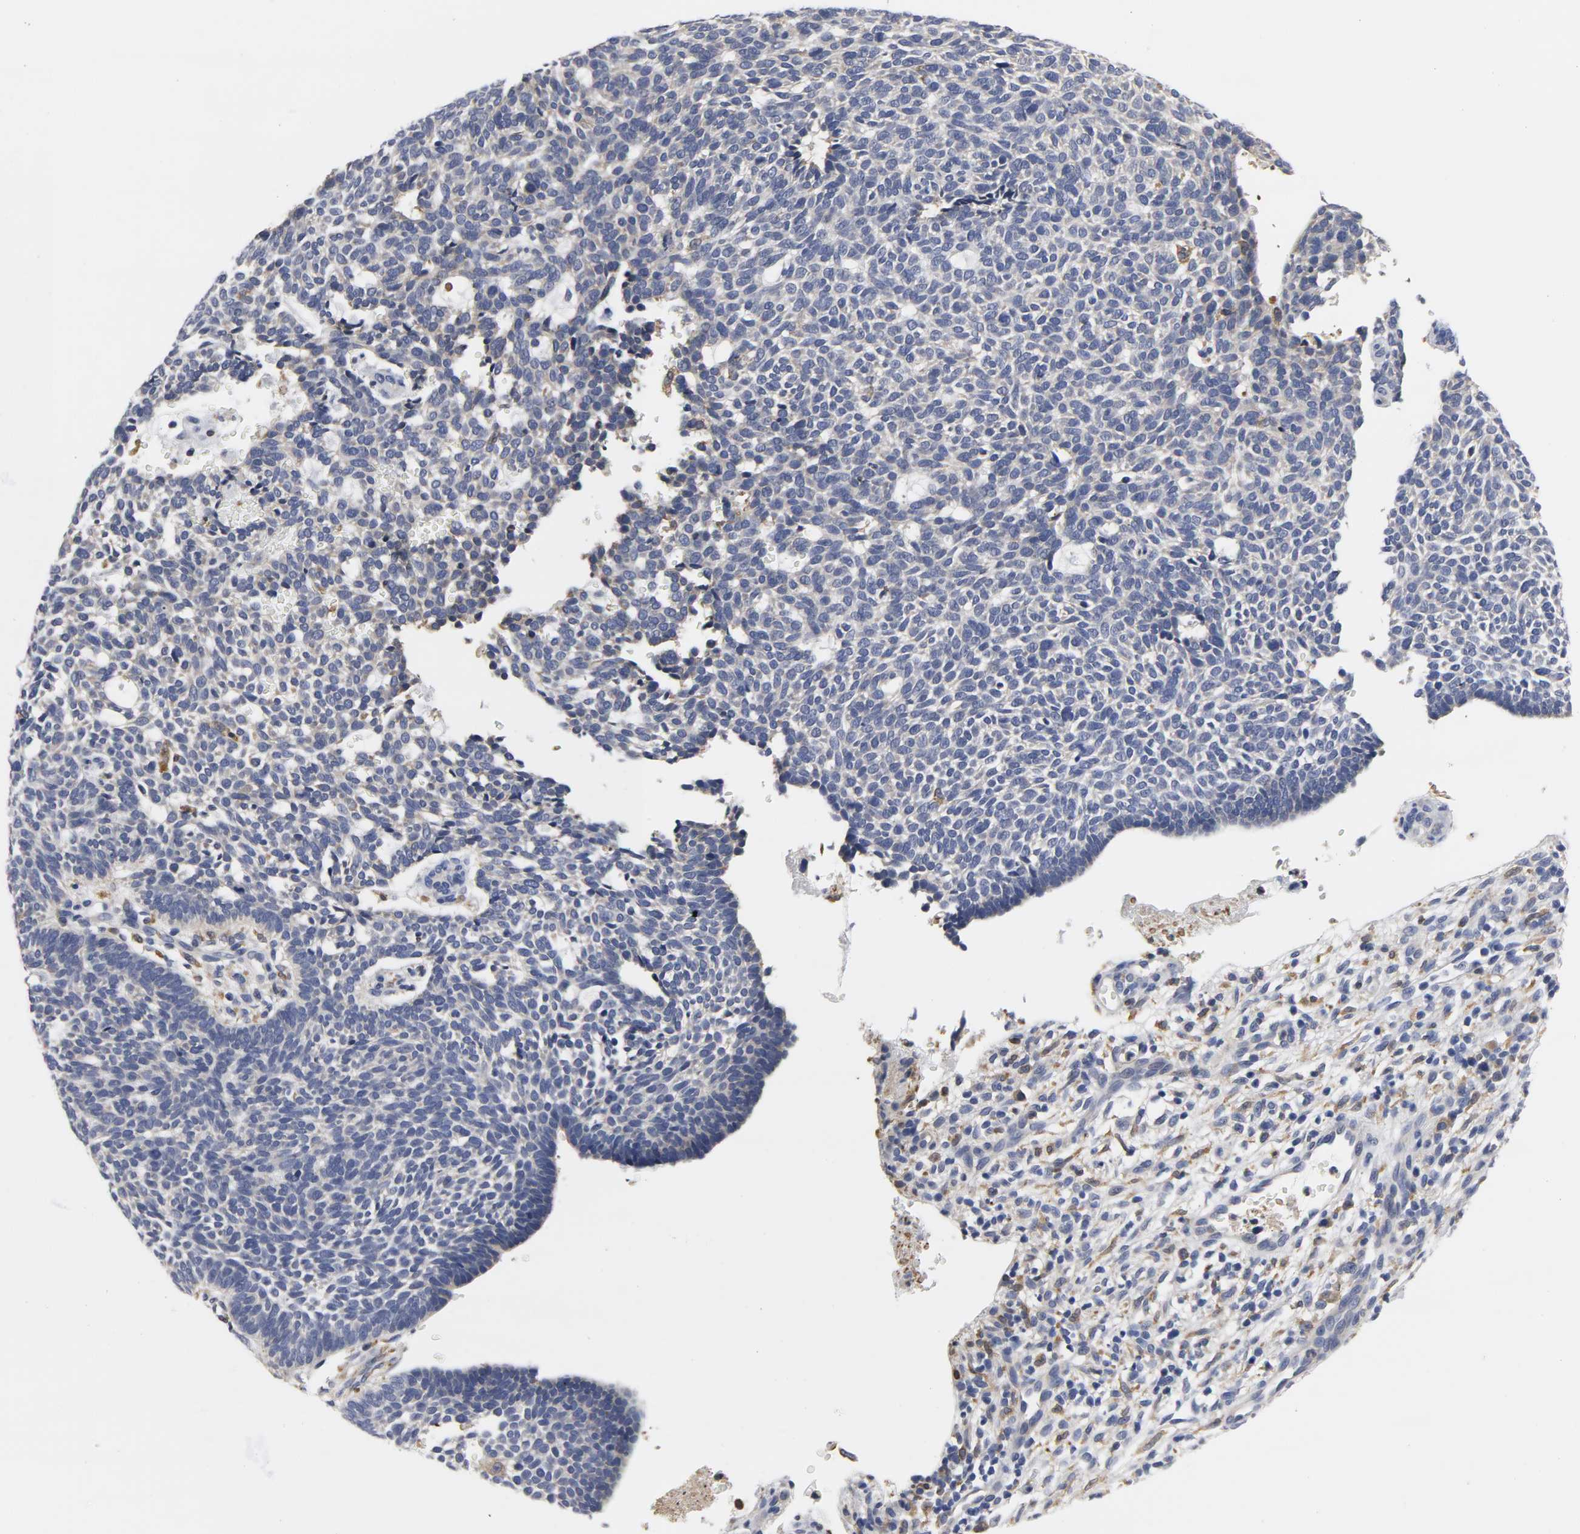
{"staining": {"intensity": "negative", "quantity": "none", "location": "none"}, "tissue": "skin cancer", "cell_type": "Tumor cells", "image_type": "cancer", "snomed": [{"axis": "morphology", "description": "Normal tissue, NOS"}, {"axis": "morphology", "description": "Basal cell carcinoma"}, {"axis": "topography", "description": "Skin"}], "caption": "This is a photomicrograph of immunohistochemistry staining of skin cancer, which shows no expression in tumor cells.", "gene": "HCK", "patient": {"sex": "male", "age": 87}}